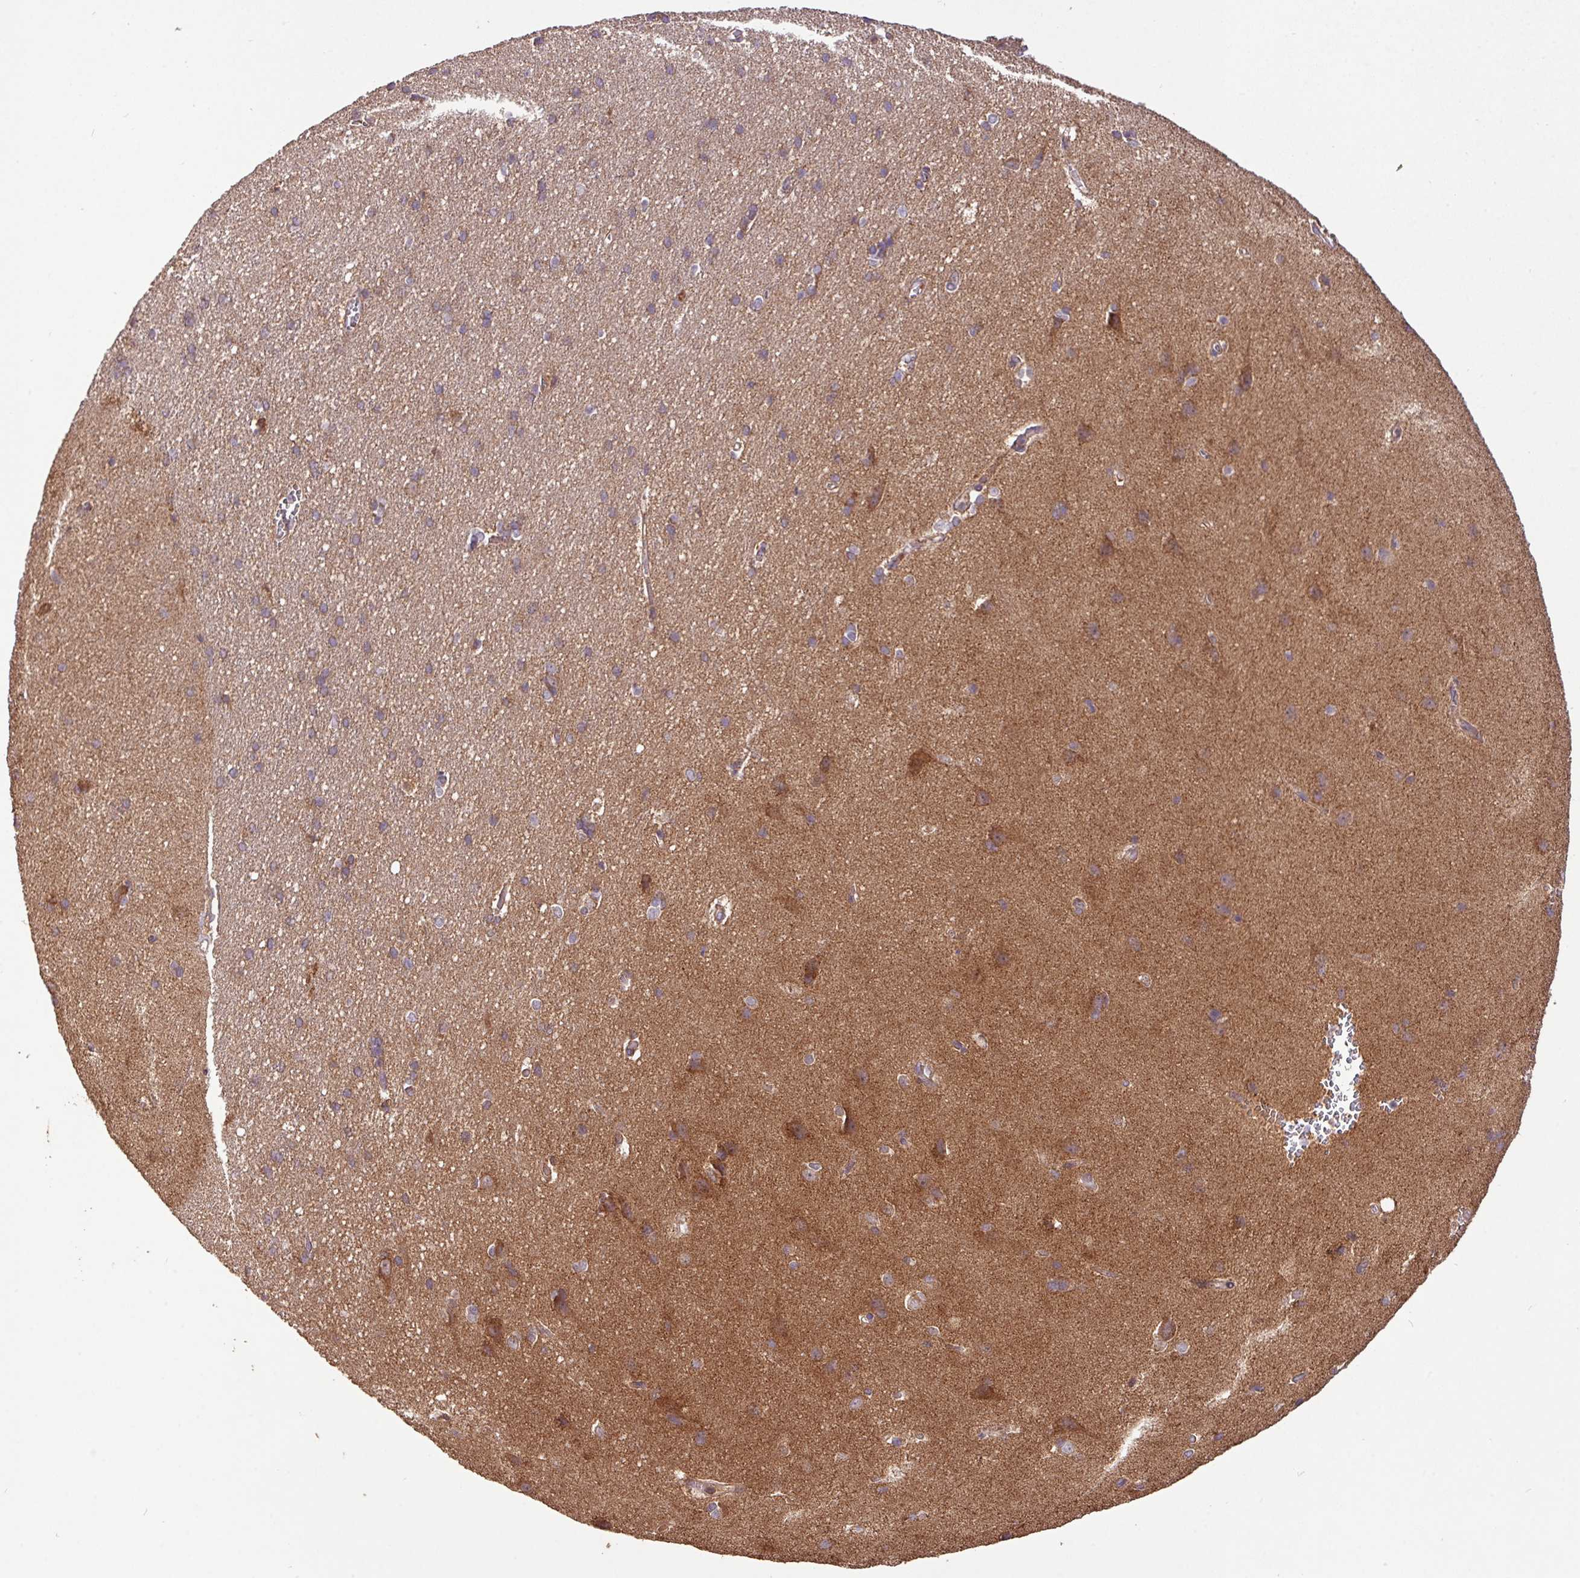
{"staining": {"intensity": "weak", "quantity": "25%-75%", "location": "cytoplasmic/membranous"}, "tissue": "cerebral cortex", "cell_type": "Endothelial cells", "image_type": "normal", "snomed": [{"axis": "morphology", "description": "Normal tissue, NOS"}, {"axis": "topography", "description": "Cerebral cortex"}], "caption": "DAB (3,3'-diaminobenzidine) immunohistochemical staining of unremarkable human cerebral cortex shows weak cytoplasmic/membranous protein staining in approximately 25%-75% of endothelial cells.", "gene": "YPEL1", "patient": {"sex": "male", "age": 37}}